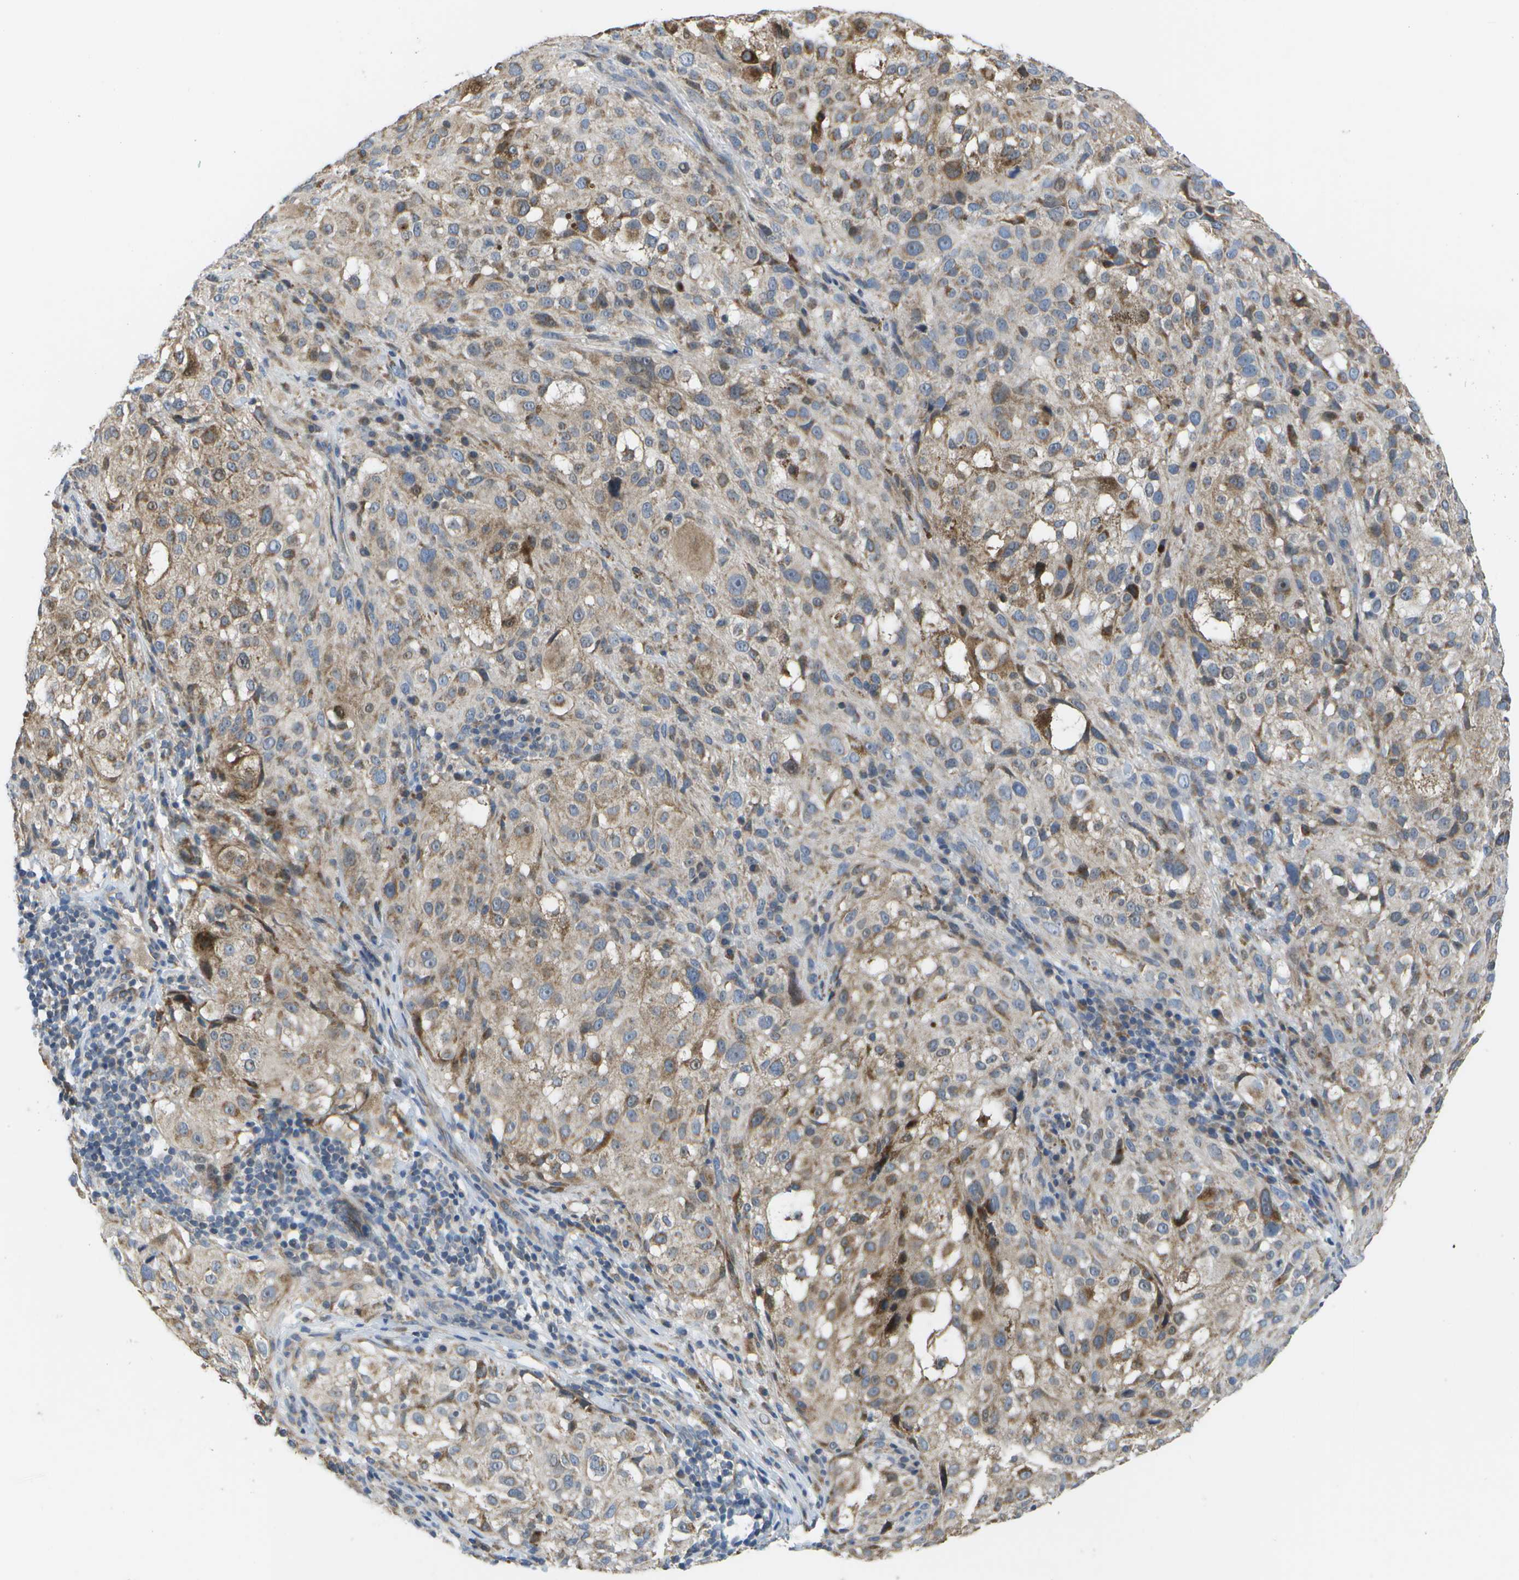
{"staining": {"intensity": "moderate", "quantity": ">75%", "location": "cytoplasmic/membranous"}, "tissue": "melanoma", "cell_type": "Tumor cells", "image_type": "cancer", "snomed": [{"axis": "morphology", "description": "Necrosis, NOS"}, {"axis": "morphology", "description": "Malignant melanoma, NOS"}, {"axis": "topography", "description": "Skin"}], "caption": "A high-resolution image shows IHC staining of malignant melanoma, which exhibits moderate cytoplasmic/membranous staining in about >75% of tumor cells.", "gene": "HADHA", "patient": {"sex": "female", "age": 87}}